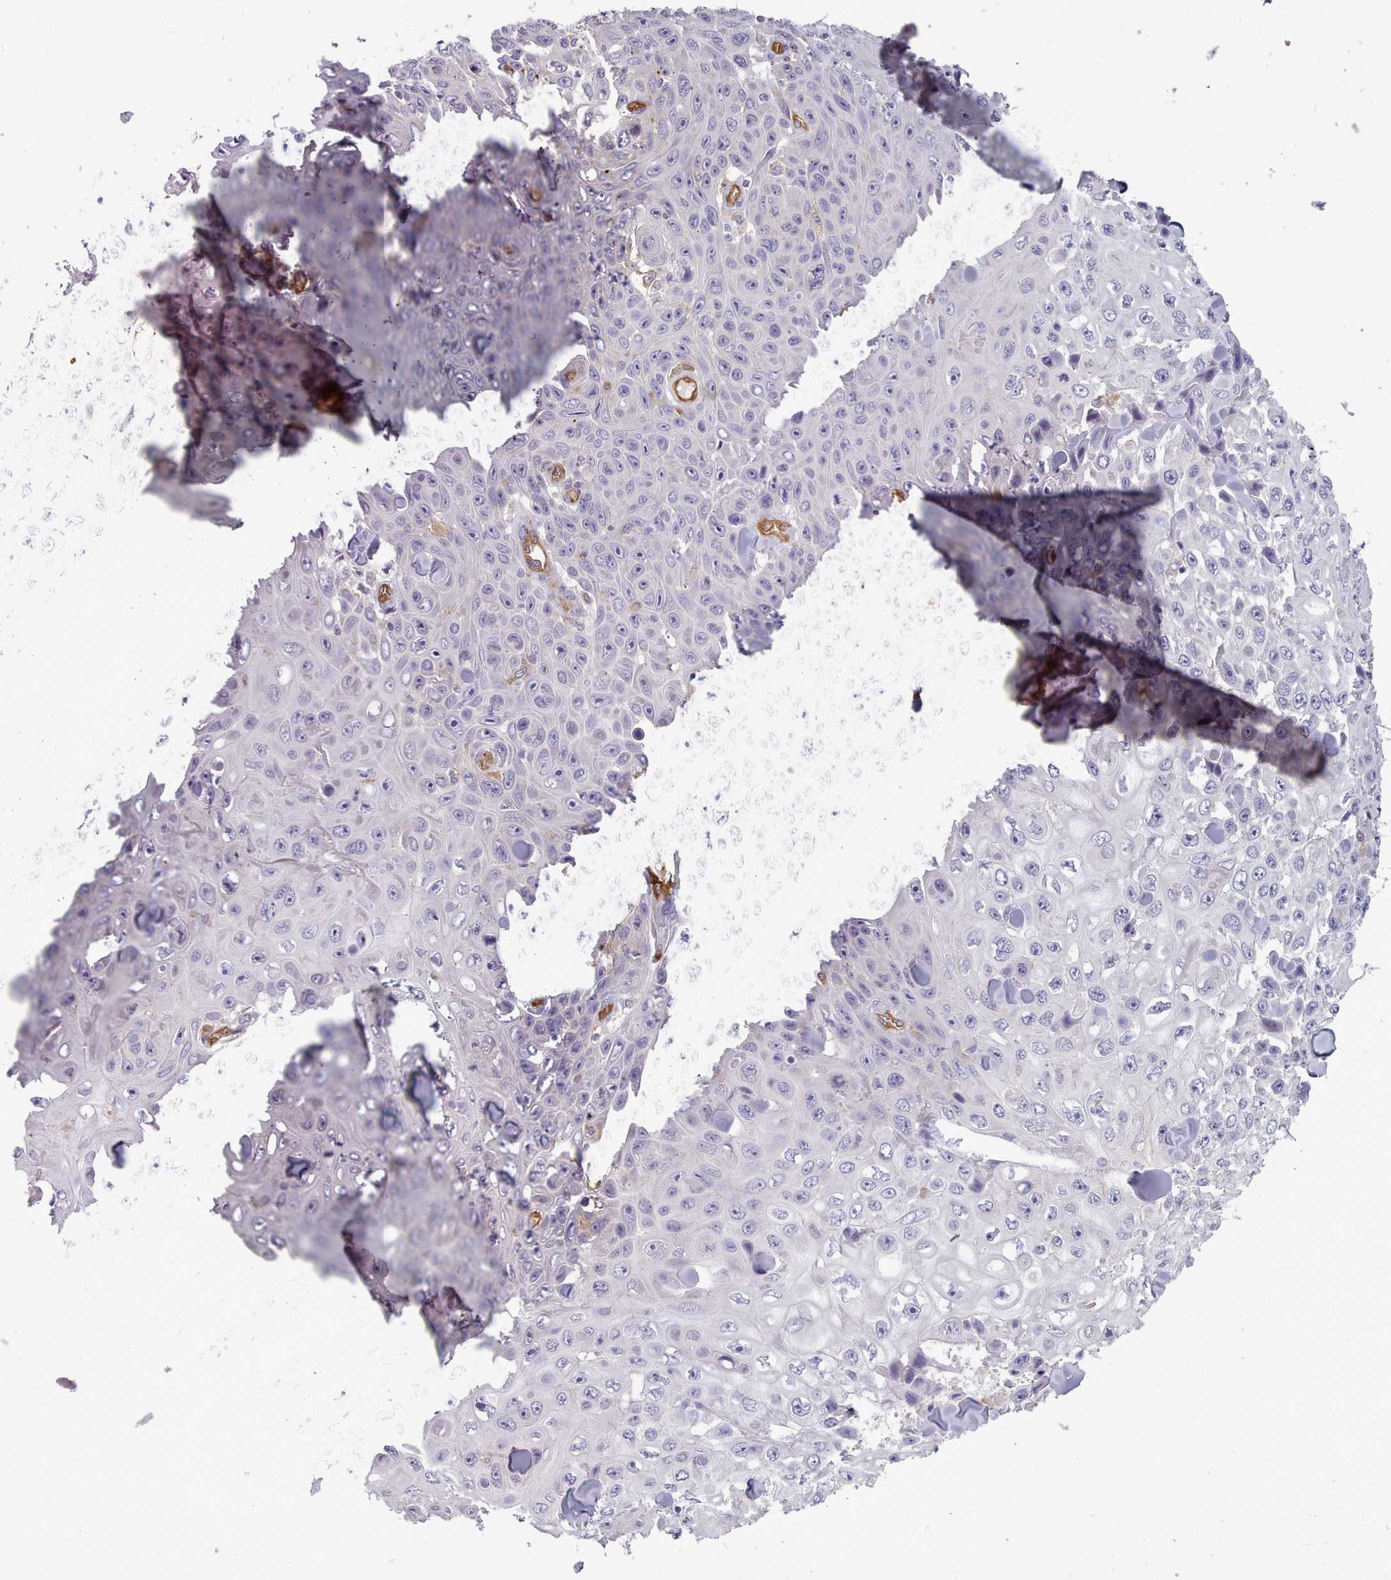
{"staining": {"intensity": "negative", "quantity": "none", "location": "none"}, "tissue": "skin cancer", "cell_type": "Tumor cells", "image_type": "cancer", "snomed": [{"axis": "morphology", "description": "Squamous cell carcinoma, NOS"}, {"axis": "topography", "description": "Skin"}], "caption": "There is no significant staining in tumor cells of skin cancer (squamous cell carcinoma). (Immunohistochemistry (ihc), brightfield microscopy, high magnification).", "gene": "CD300LF", "patient": {"sex": "male", "age": 82}}